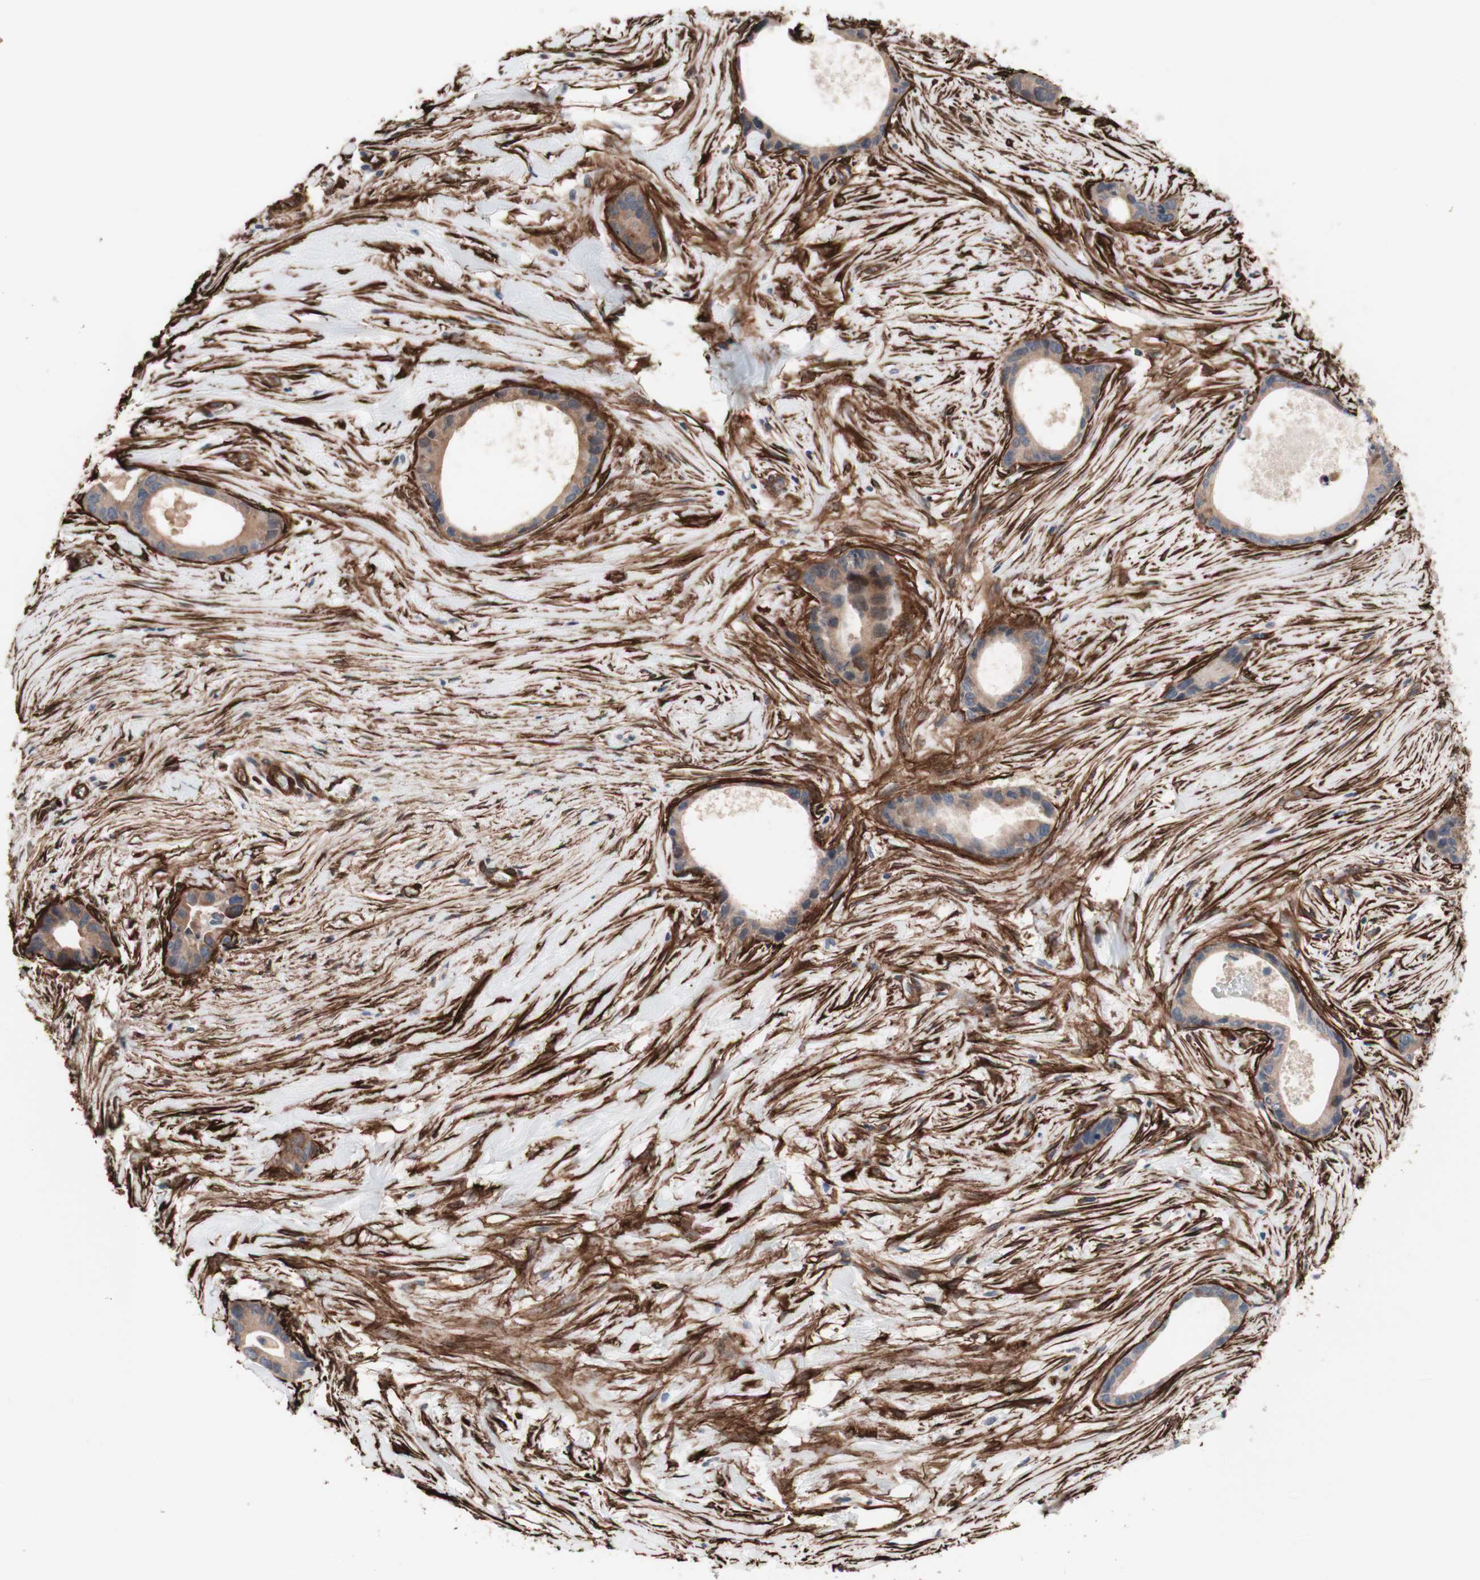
{"staining": {"intensity": "weak", "quantity": ">75%", "location": "cytoplasmic/membranous"}, "tissue": "liver cancer", "cell_type": "Tumor cells", "image_type": "cancer", "snomed": [{"axis": "morphology", "description": "Cholangiocarcinoma"}, {"axis": "topography", "description": "Liver"}], "caption": "Immunohistochemical staining of cholangiocarcinoma (liver) reveals weak cytoplasmic/membranous protein positivity in about >75% of tumor cells. (Stains: DAB in brown, nuclei in blue, Microscopy: brightfield microscopy at high magnification).", "gene": "CNN3", "patient": {"sex": "female", "age": 55}}